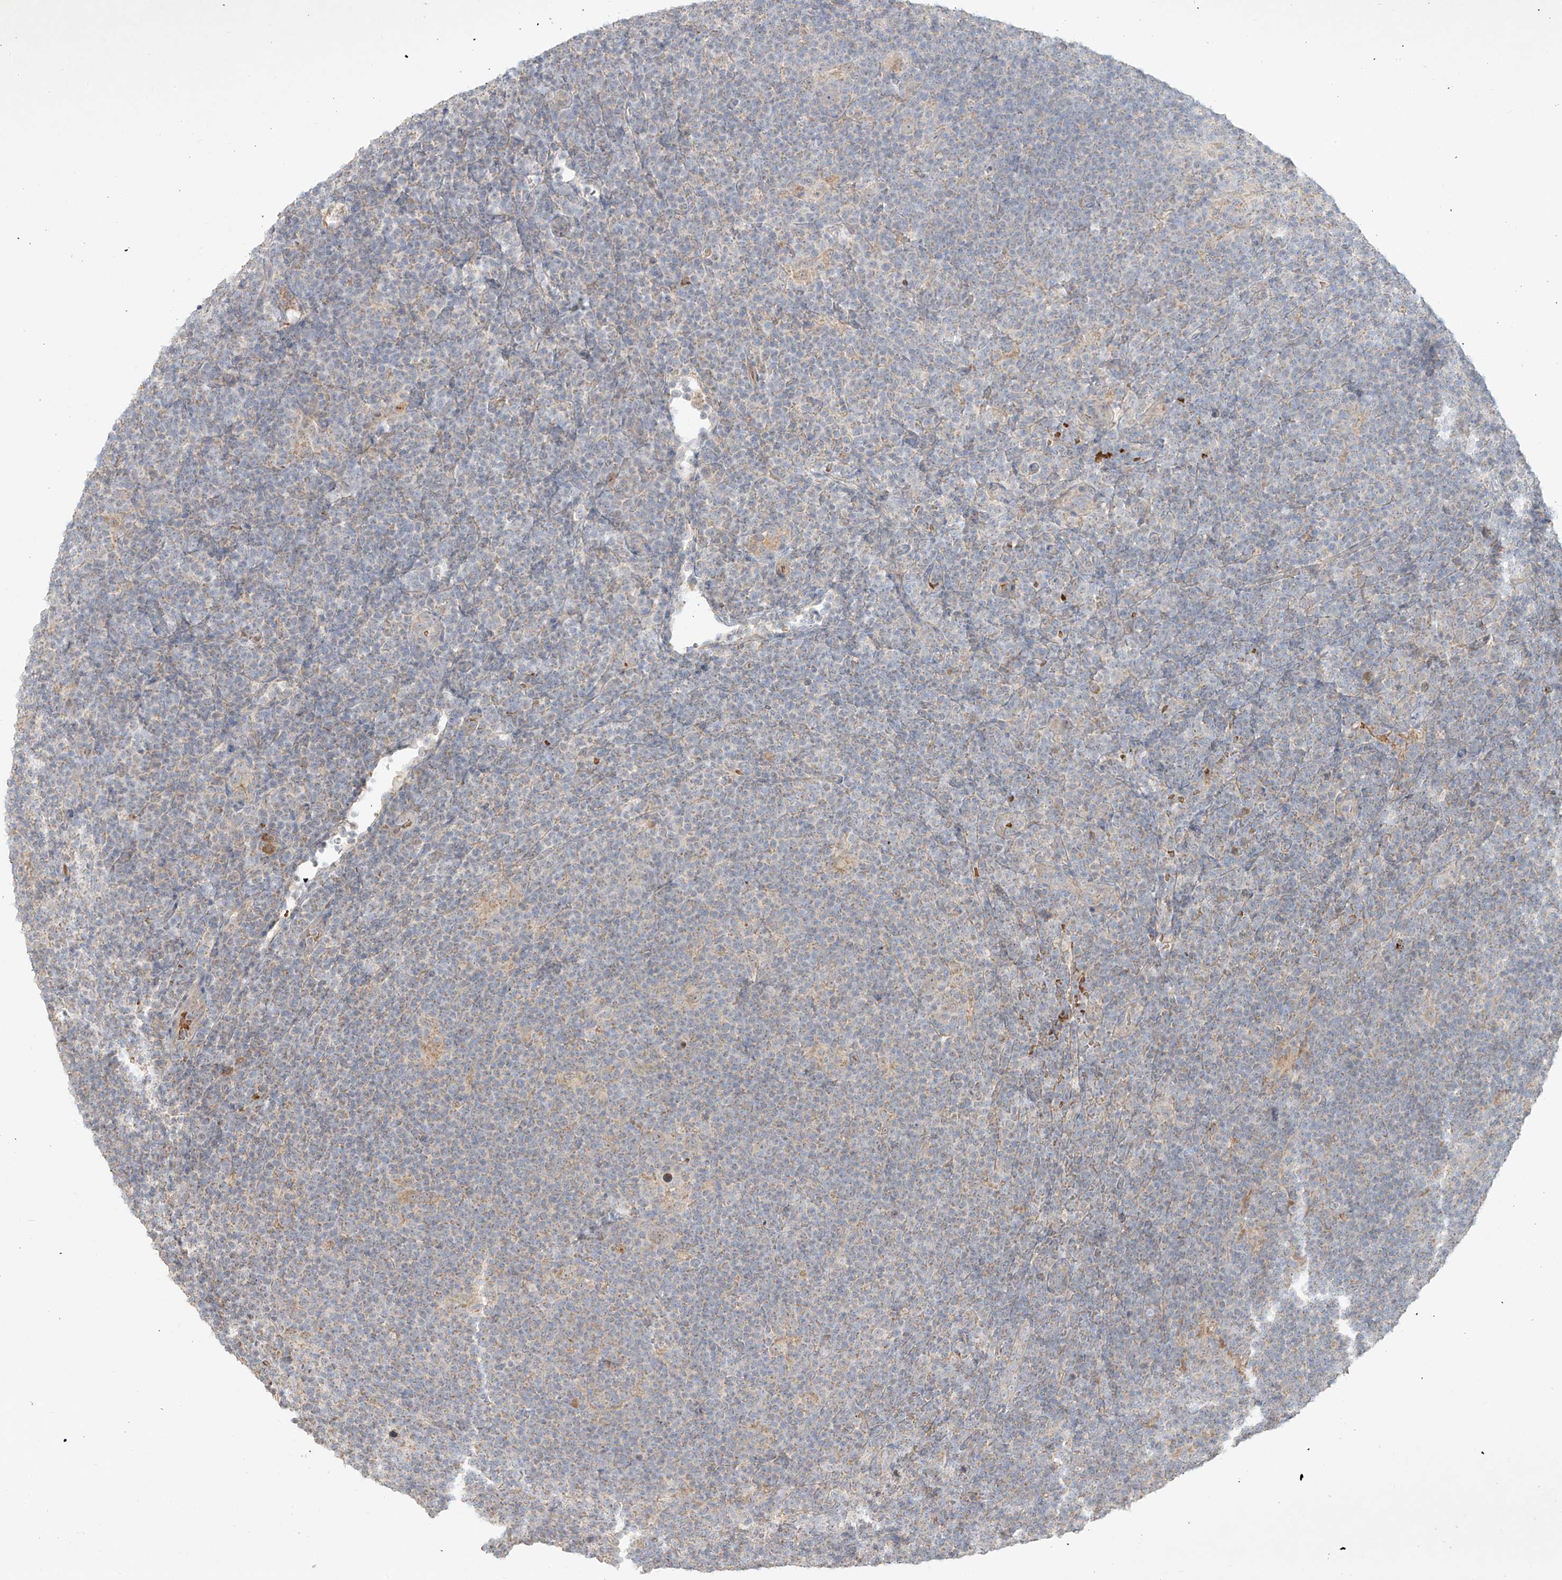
{"staining": {"intensity": "negative", "quantity": "none", "location": "none"}, "tissue": "lymphoma", "cell_type": "Tumor cells", "image_type": "cancer", "snomed": [{"axis": "morphology", "description": "Hodgkin's disease, NOS"}, {"axis": "topography", "description": "Lymph node"}], "caption": "Protein analysis of Hodgkin's disease shows no significant staining in tumor cells.", "gene": "KPNA7", "patient": {"sex": "female", "age": 57}}